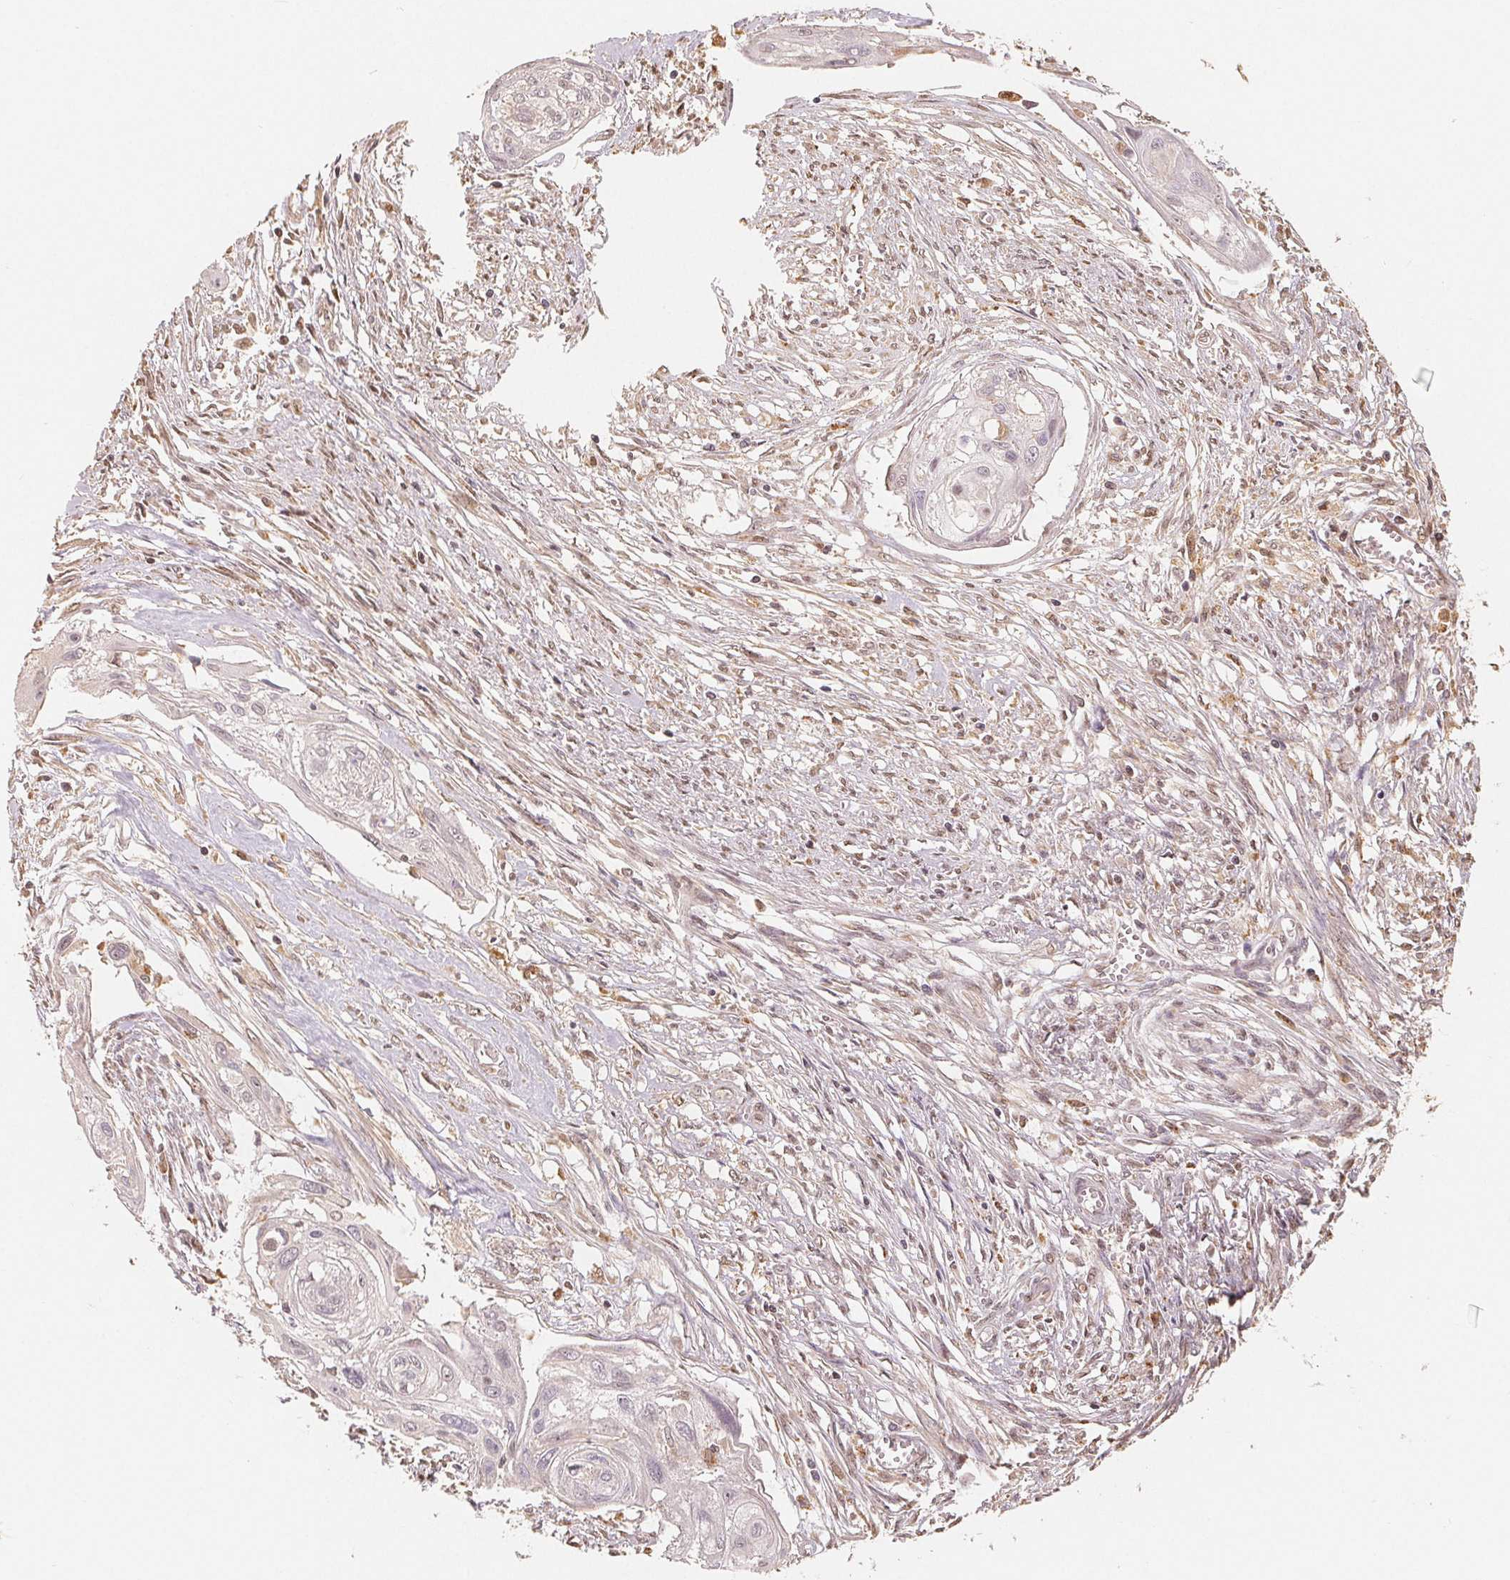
{"staining": {"intensity": "negative", "quantity": "none", "location": "none"}, "tissue": "cervical cancer", "cell_type": "Tumor cells", "image_type": "cancer", "snomed": [{"axis": "morphology", "description": "Squamous cell carcinoma, NOS"}, {"axis": "topography", "description": "Cervix"}], "caption": "There is no significant staining in tumor cells of cervical squamous cell carcinoma.", "gene": "GUSB", "patient": {"sex": "female", "age": 49}}